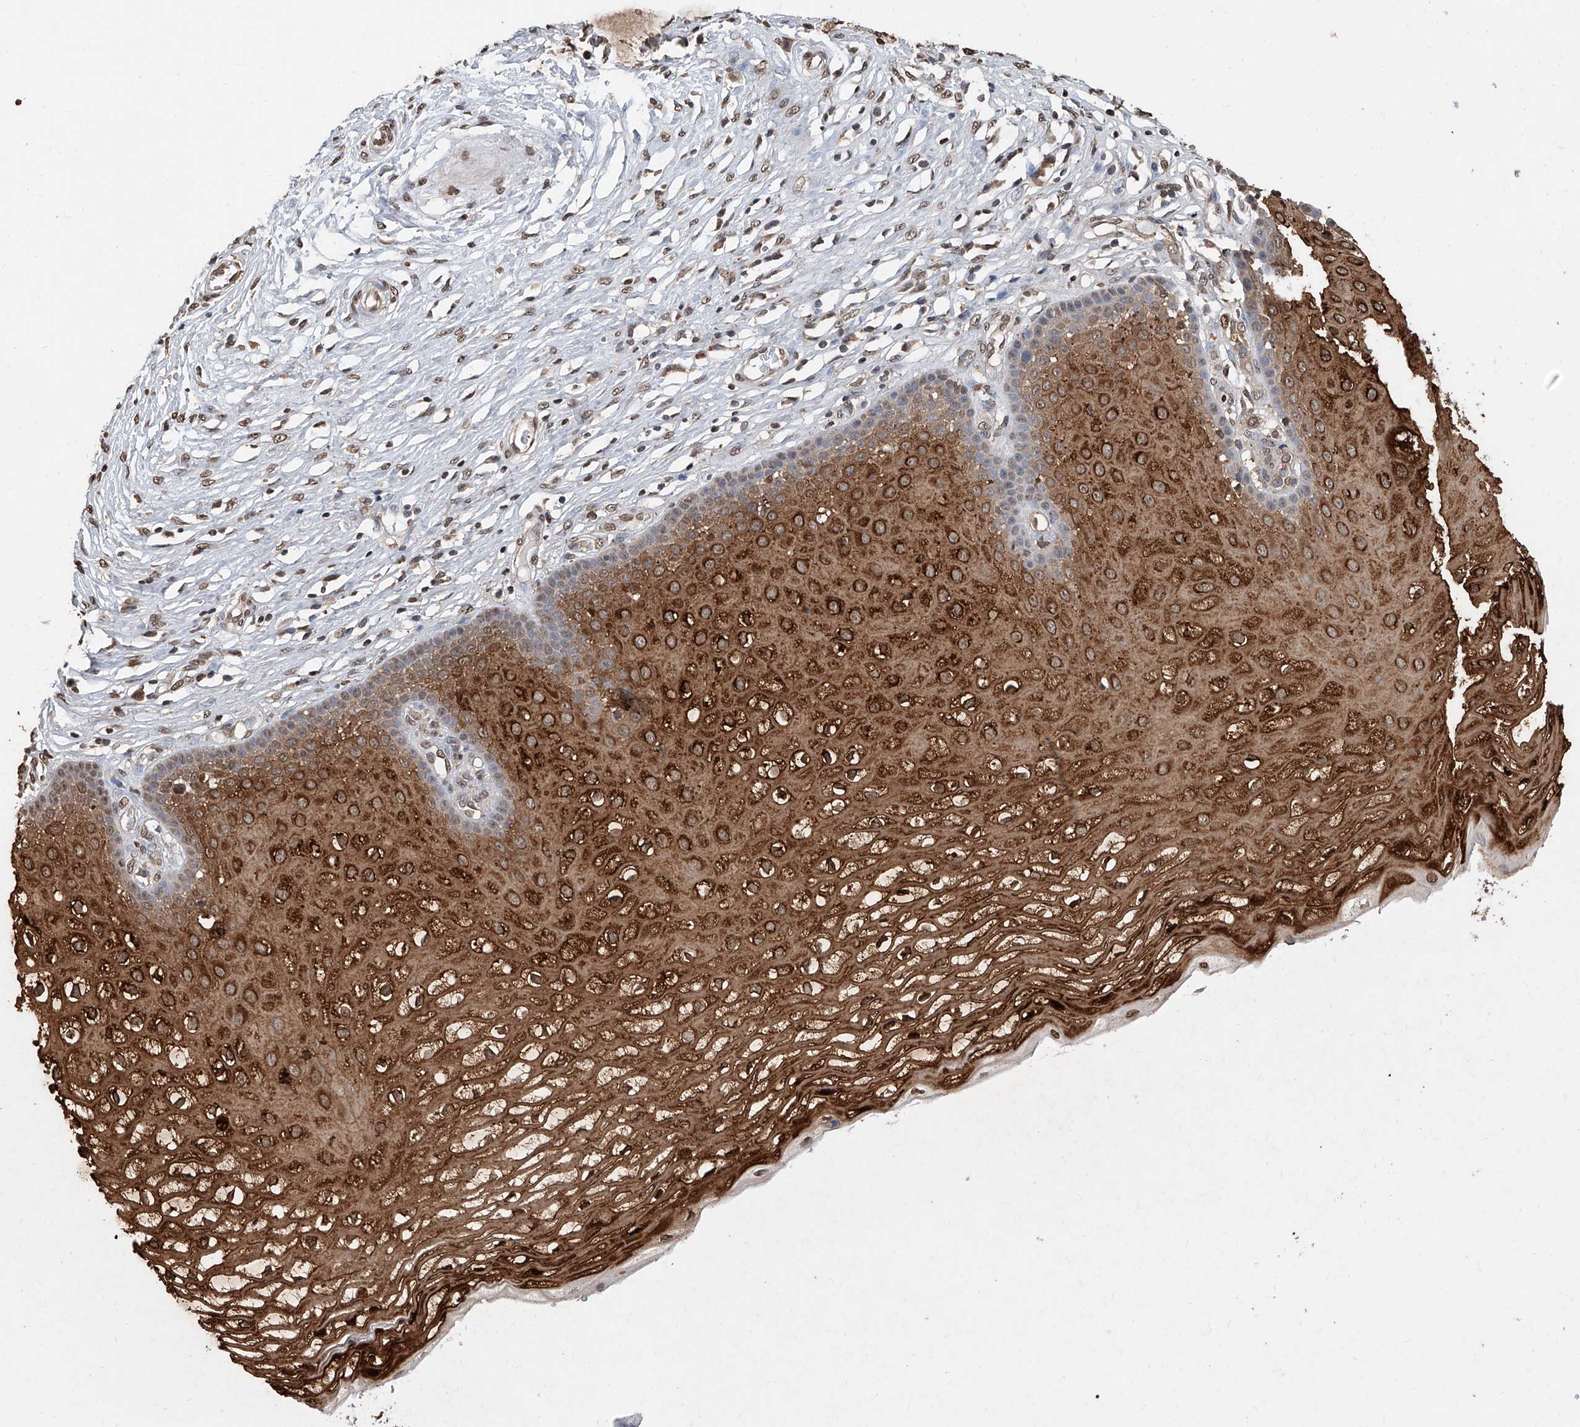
{"staining": {"intensity": "moderate", "quantity": ">75%", "location": "cytoplasmic/membranous"}, "tissue": "cervix", "cell_type": "Glandular cells", "image_type": "normal", "snomed": [{"axis": "morphology", "description": "Normal tissue, NOS"}, {"axis": "topography", "description": "Cervix"}], "caption": "The image demonstrates staining of unremarkable cervix, revealing moderate cytoplasmic/membranous protein positivity (brown color) within glandular cells.", "gene": "RP9", "patient": {"sex": "female", "age": 55}}